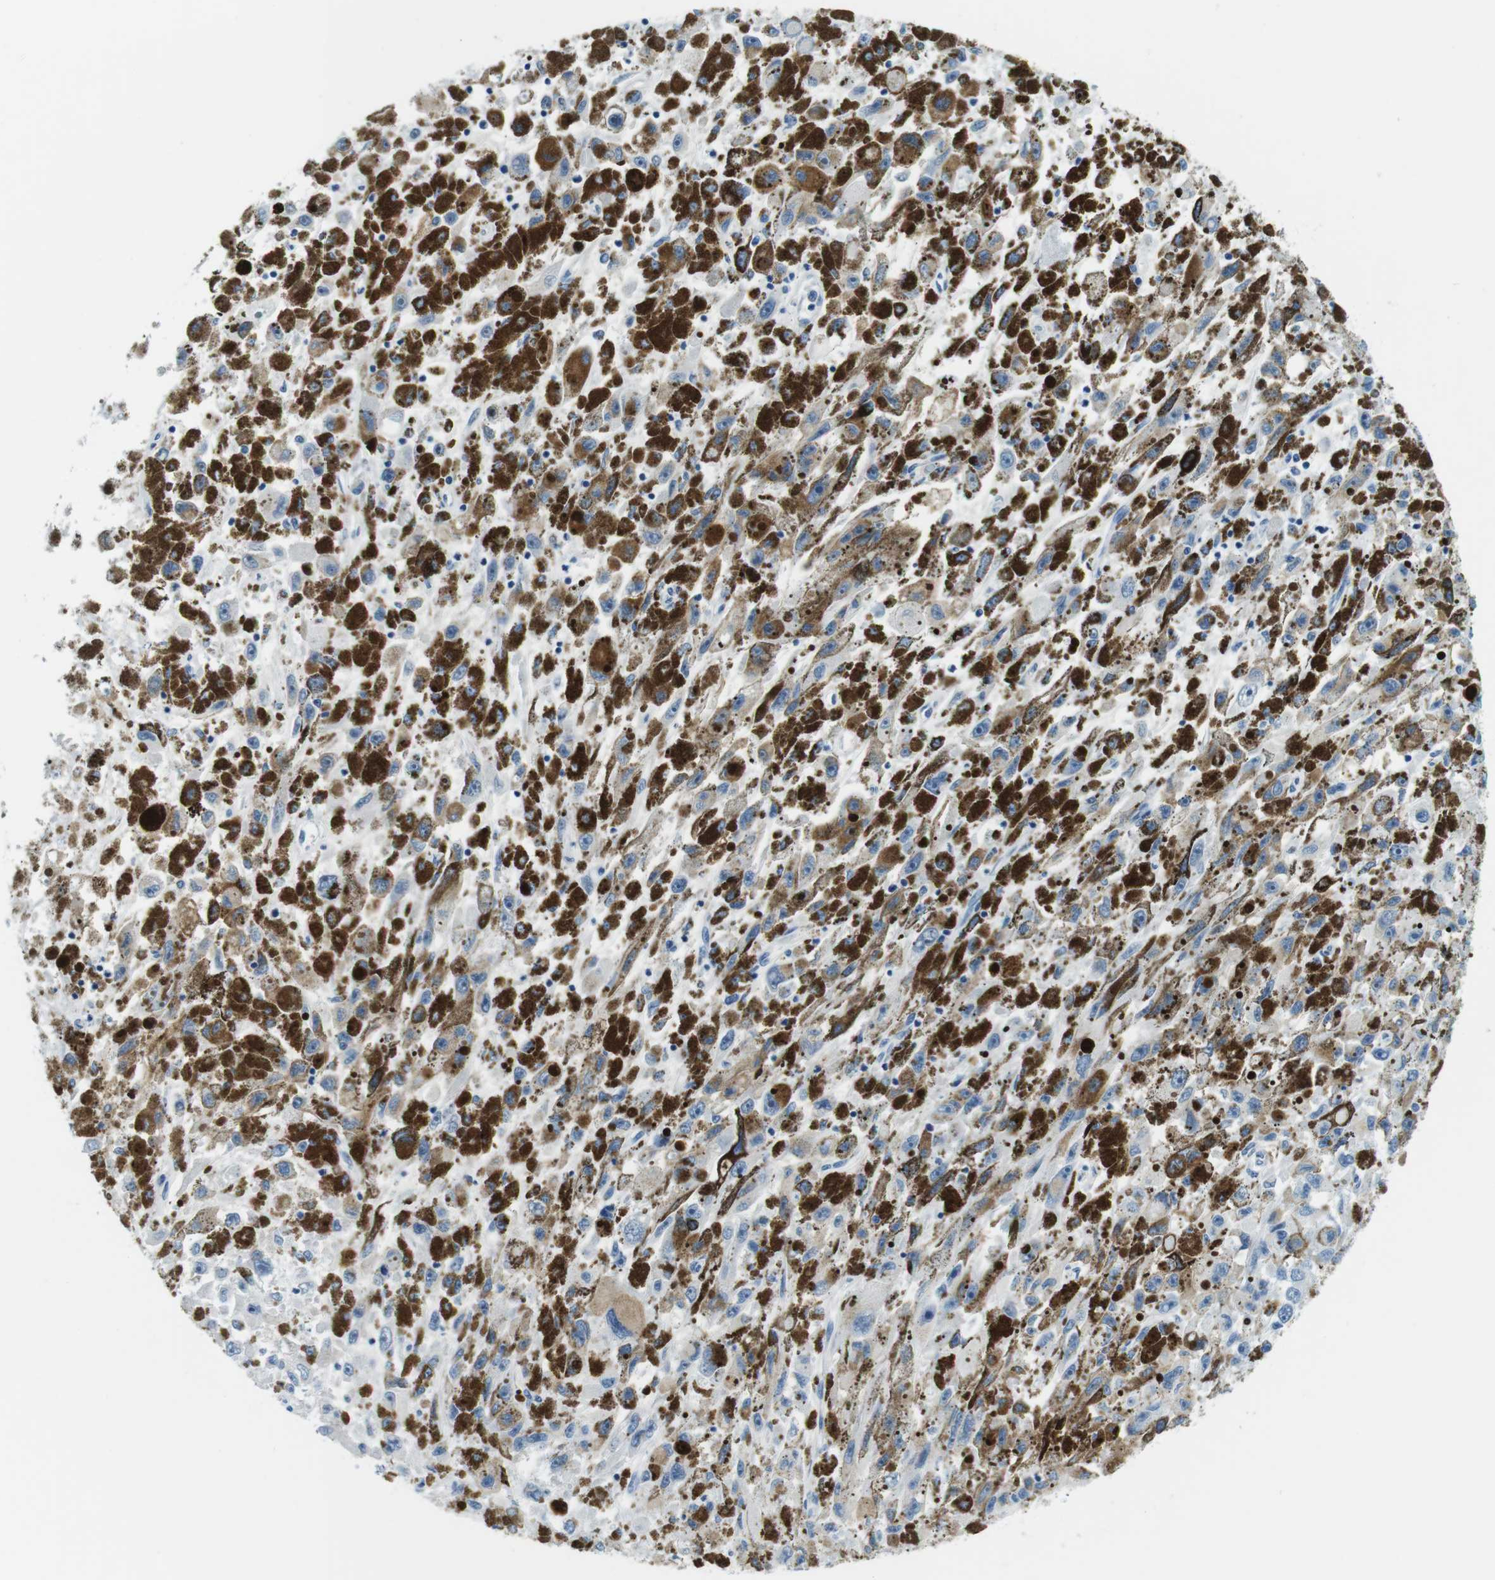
{"staining": {"intensity": "weak", "quantity": "25%-75%", "location": "cytoplasmic/membranous"}, "tissue": "melanoma", "cell_type": "Tumor cells", "image_type": "cancer", "snomed": [{"axis": "morphology", "description": "Malignant melanoma, NOS"}, {"axis": "topography", "description": "Skin"}], "caption": "Human melanoma stained with a brown dye reveals weak cytoplasmic/membranous positive expression in approximately 25%-75% of tumor cells.", "gene": "TFAP2C", "patient": {"sex": "female", "age": 104}}